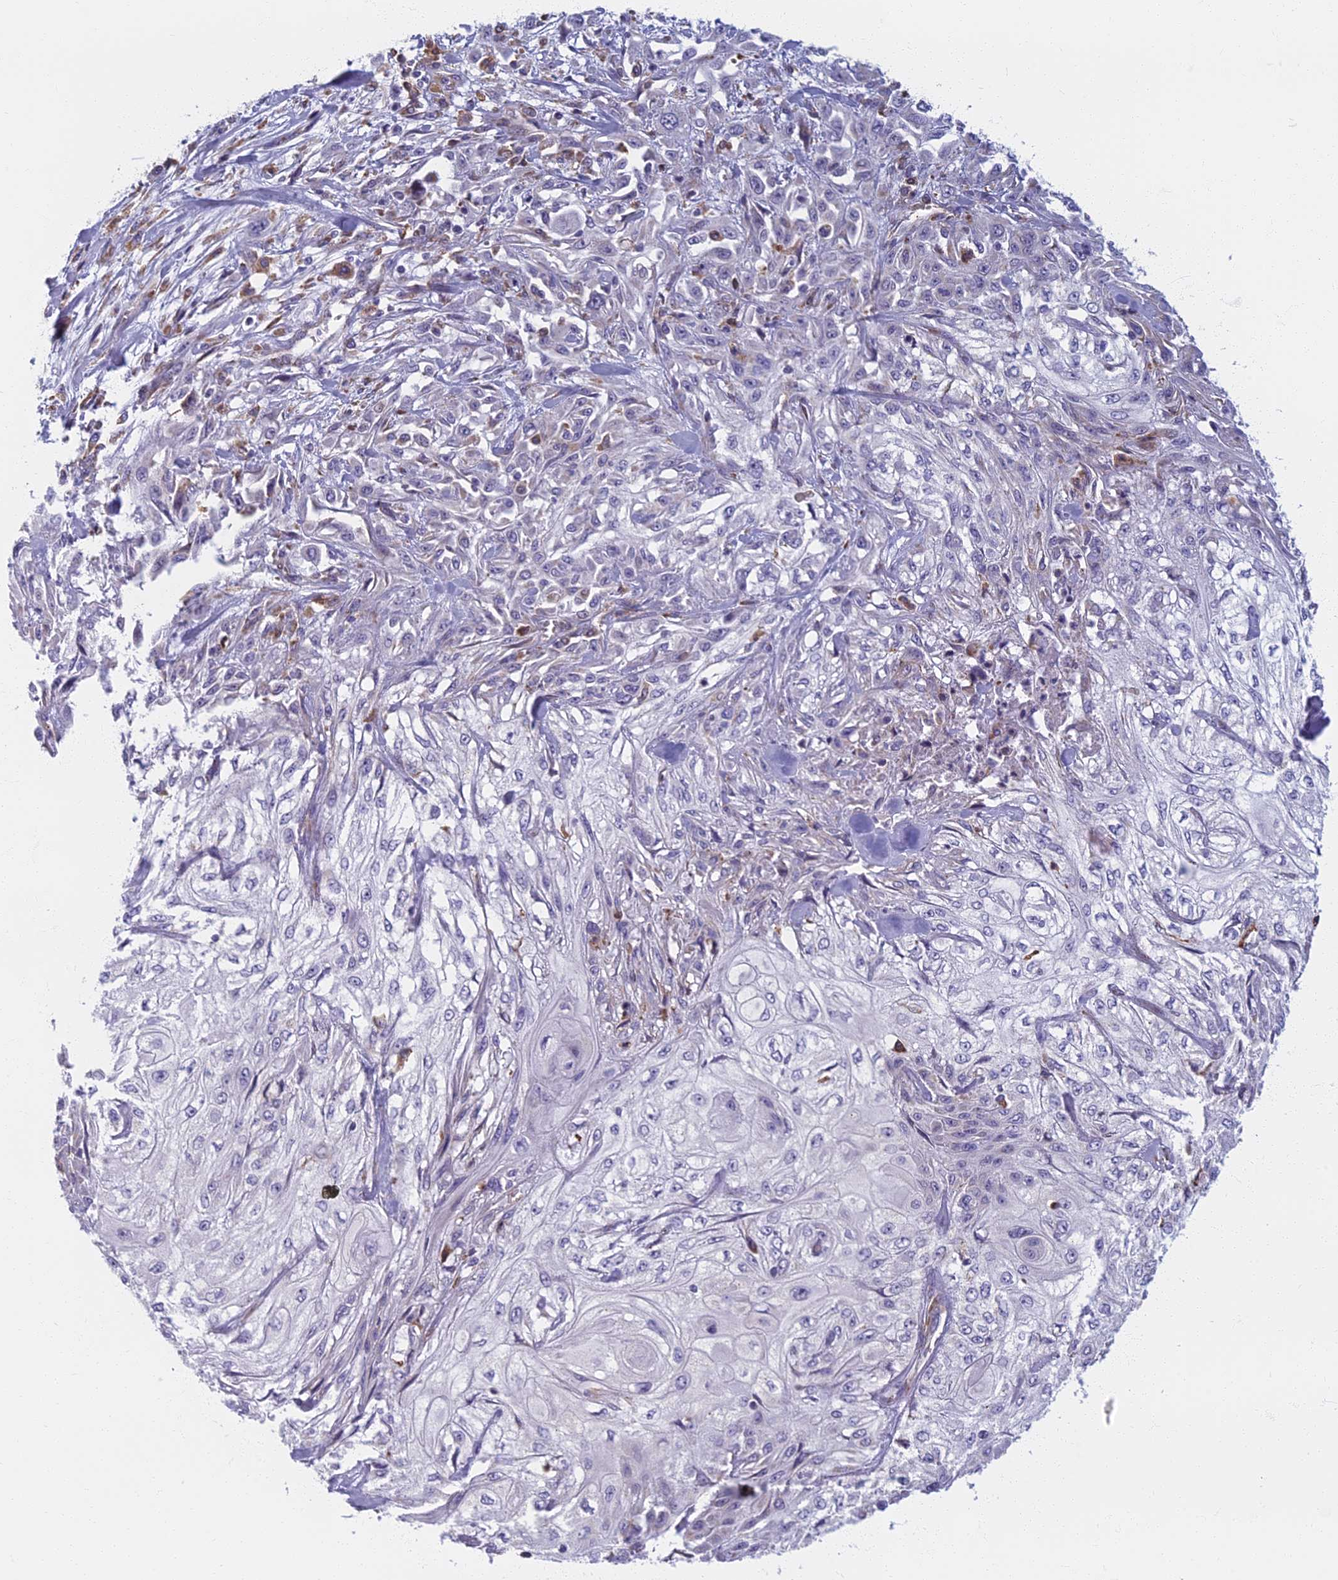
{"staining": {"intensity": "negative", "quantity": "none", "location": "none"}, "tissue": "skin cancer", "cell_type": "Tumor cells", "image_type": "cancer", "snomed": [{"axis": "morphology", "description": "Squamous cell carcinoma, NOS"}, {"axis": "morphology", "description": "Squamous cell carcinoma, metastatic, NOS"}, {"axis": "topography", "description": "Skin"}, {"axis": "topography", "description": "Lymph node"}], "caption": "Micrograph shows no protein staining in tumor cells of squamous cell carcinoma (skin) tissue.", "gene": "DDX51", "patient": {"sex": "male", "age": 75}}